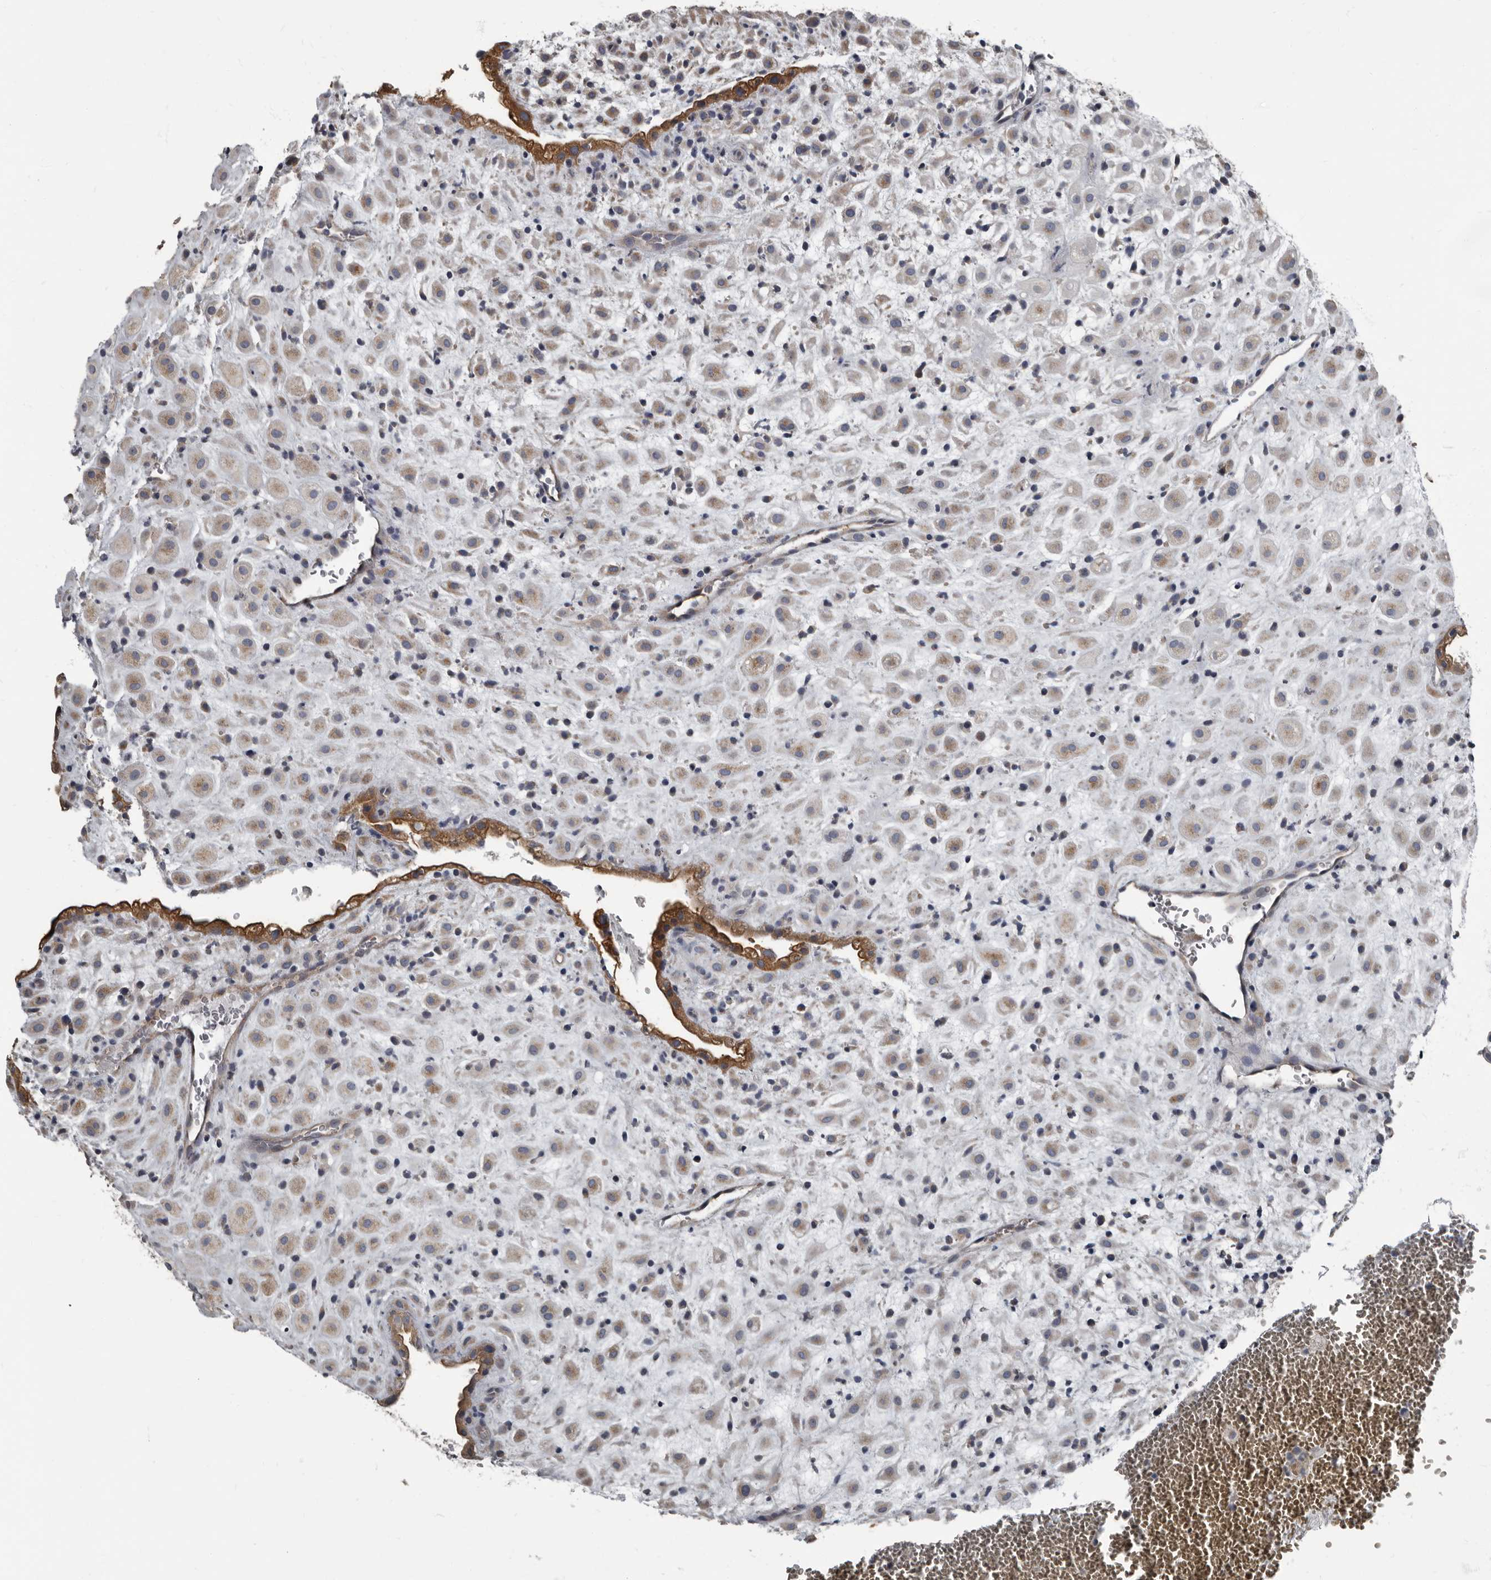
{"staining": {"intensity": "weak", "quantity": "25%-75%", "location": "cytoplasmic/membranous"}, "tissue": "placenta", "cell_type": "Decidual cells", "image_type": "normal", "snomed": [{"axis": "morphology", "description": "Normal tissue, NOS"}, {"axis": "topography", "description": "Placenta"}], "caption": "IHC of unremarkable placenta shows low levels of weak cytoplasmic/membranous expression in approximately 25%-75% of decidual cells.", "gene": "TPD52L1", "patient": {"sex": "female", "age": 35}}